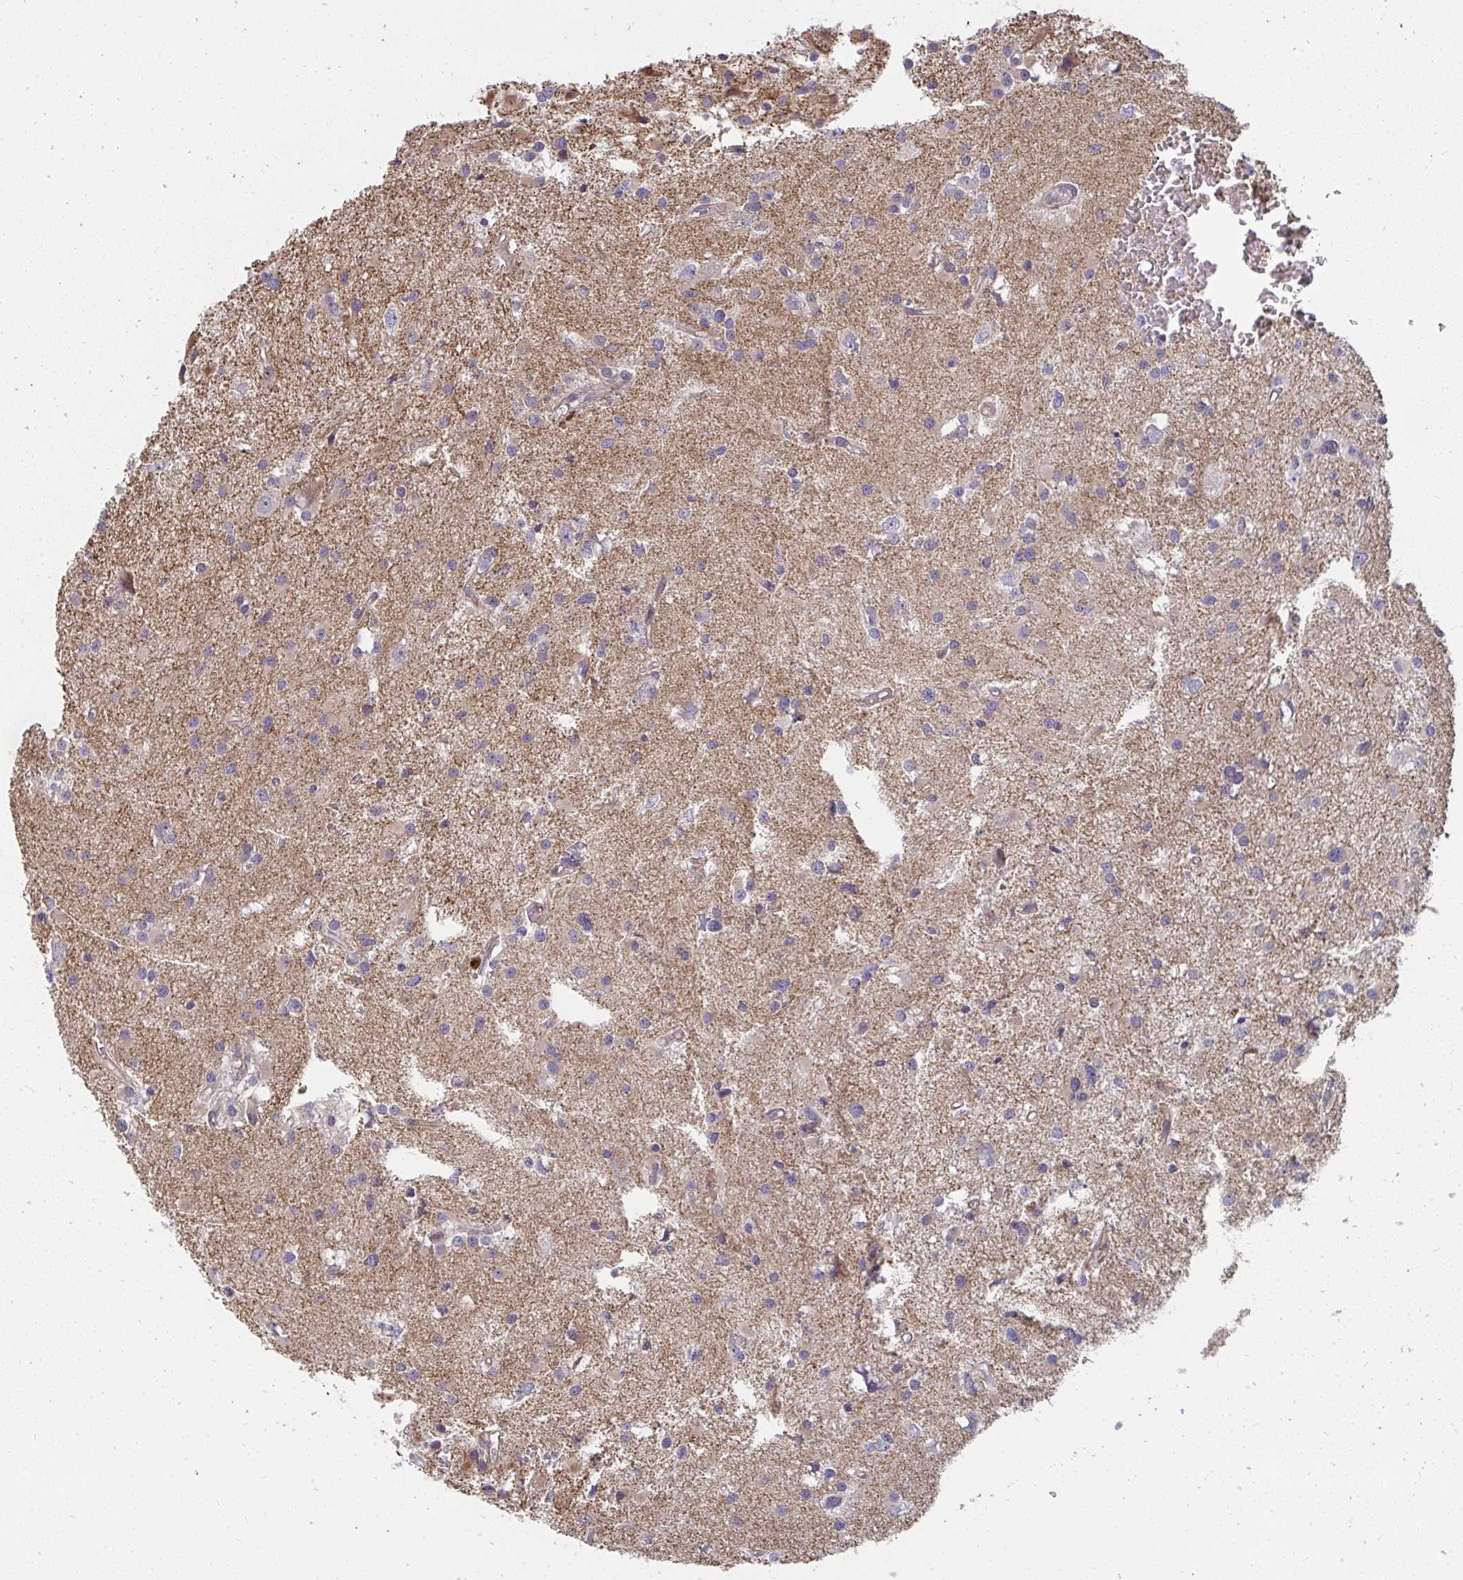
{"staining": {"intensity": "negative", "quantity": "none", "location": "none"}, "tissue": "glioma", "cell_type": "Tumor cells", "image_type": "cancer", "snomed": [{"axis": "morphology", "description": "Glioma, malignant, High grade"}, {"axis": "topography", "description": "Brain"}], "caption": "DAB (3,3'-diaminobenzidine) immunohistochemical staining of human glioma displays no significant staining in tumor cells.", "gene": "CSF3R", "patient": {"sex": "male", "age": 54}}